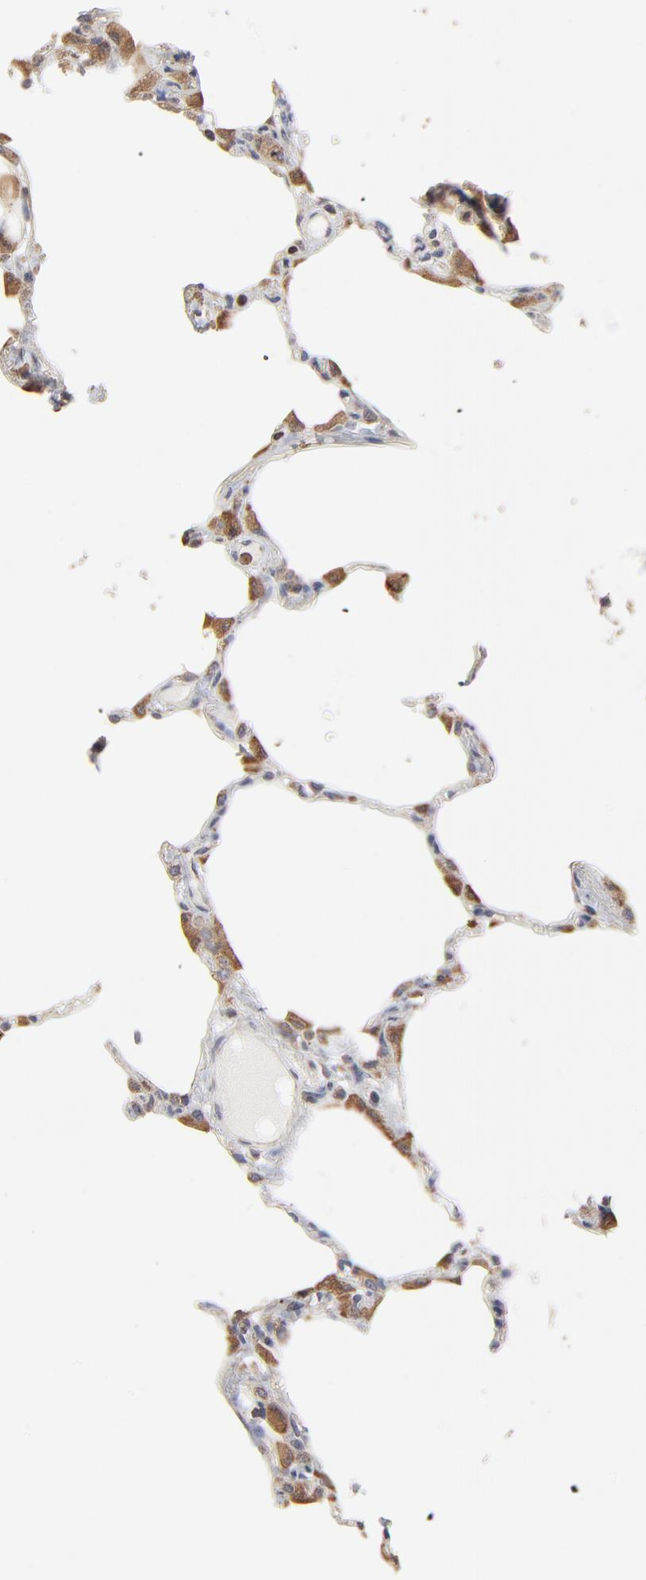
{"staining": {"intensity": "weak", "quantity": "25%-75%", "location": "cytoplasmic/membranous"}, "tissue": "lung", "cell_type": "Alveolar cells", "image_type": "normal", "snomed": [{"axis": "morphology", "description": "Normal tissue, NOS"}, {"axis": "topography", "description": "Lung"}], "caption": "A micrograph of human lung stained for a protein demonstrates weak cytoplasmic/membranous brown staining in alveolar cells. (DAB = brown stain, brightfield microscopy at high magnification).", "gene": "RNF213", "patient": {"sex": "female", "age": 49}}